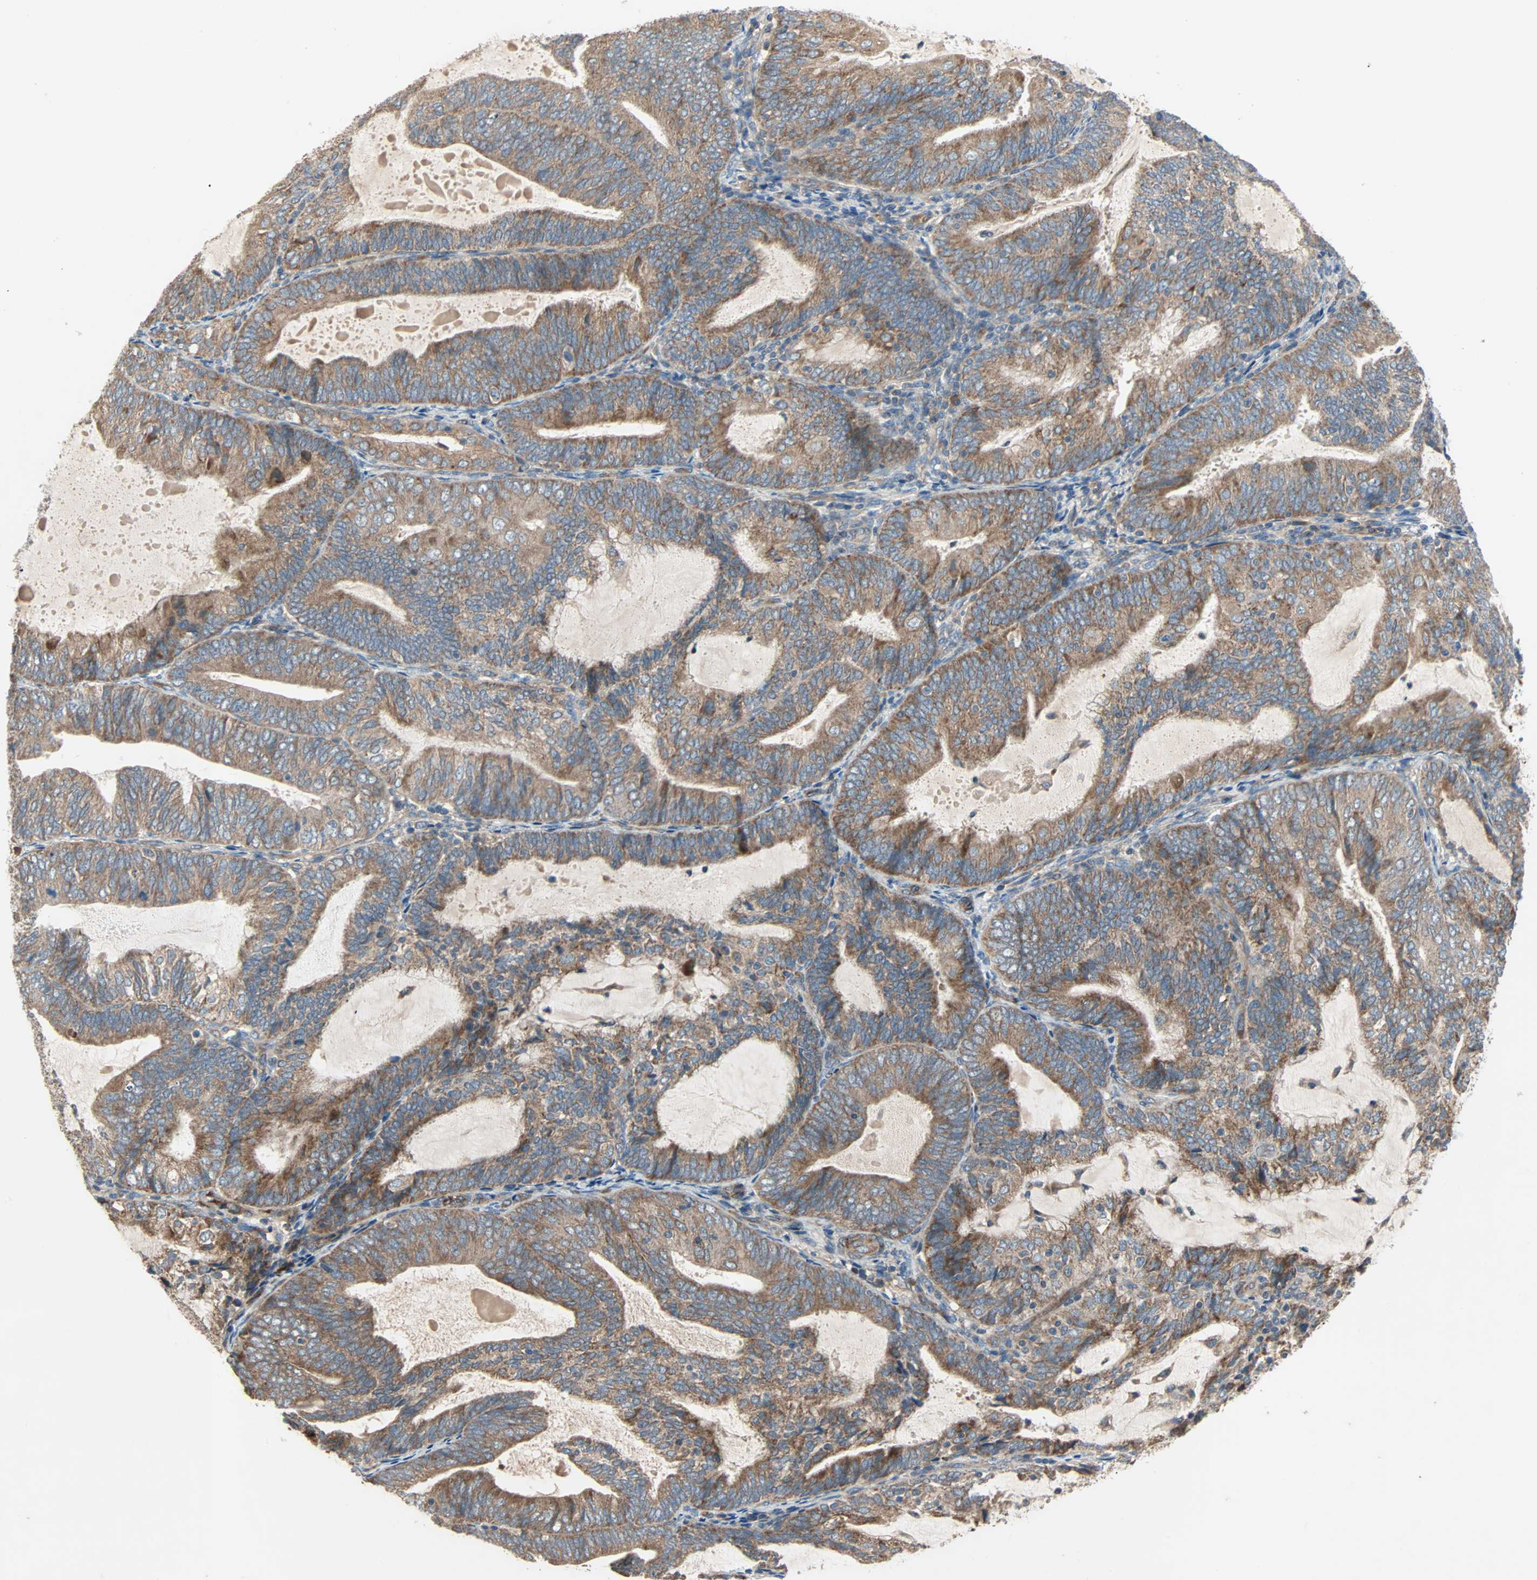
{"staining": {"intensity": "moderate", "quantity": ">75%", "location": "cytoplasmic/membranous"}, "tissue": "endometrial cancer", "cell_type": "Tumor cells", "image_type": "cancer", "snomed": [{"axis": "morphology", "description": "Adenocarcinoma, NOS"}, {"axis": "topography", "description": "Endometrium"}], "caption": "IHC (DAB (3,3'-diaminobenzidine)) staining of human endometrial adenocarcinoma exhibits moderate cytoplasmic/membranous protein staining in approximately >75% of tumor cells.", "gene": "XYLT1", "patient": {"sex": "female", "age": 81}}